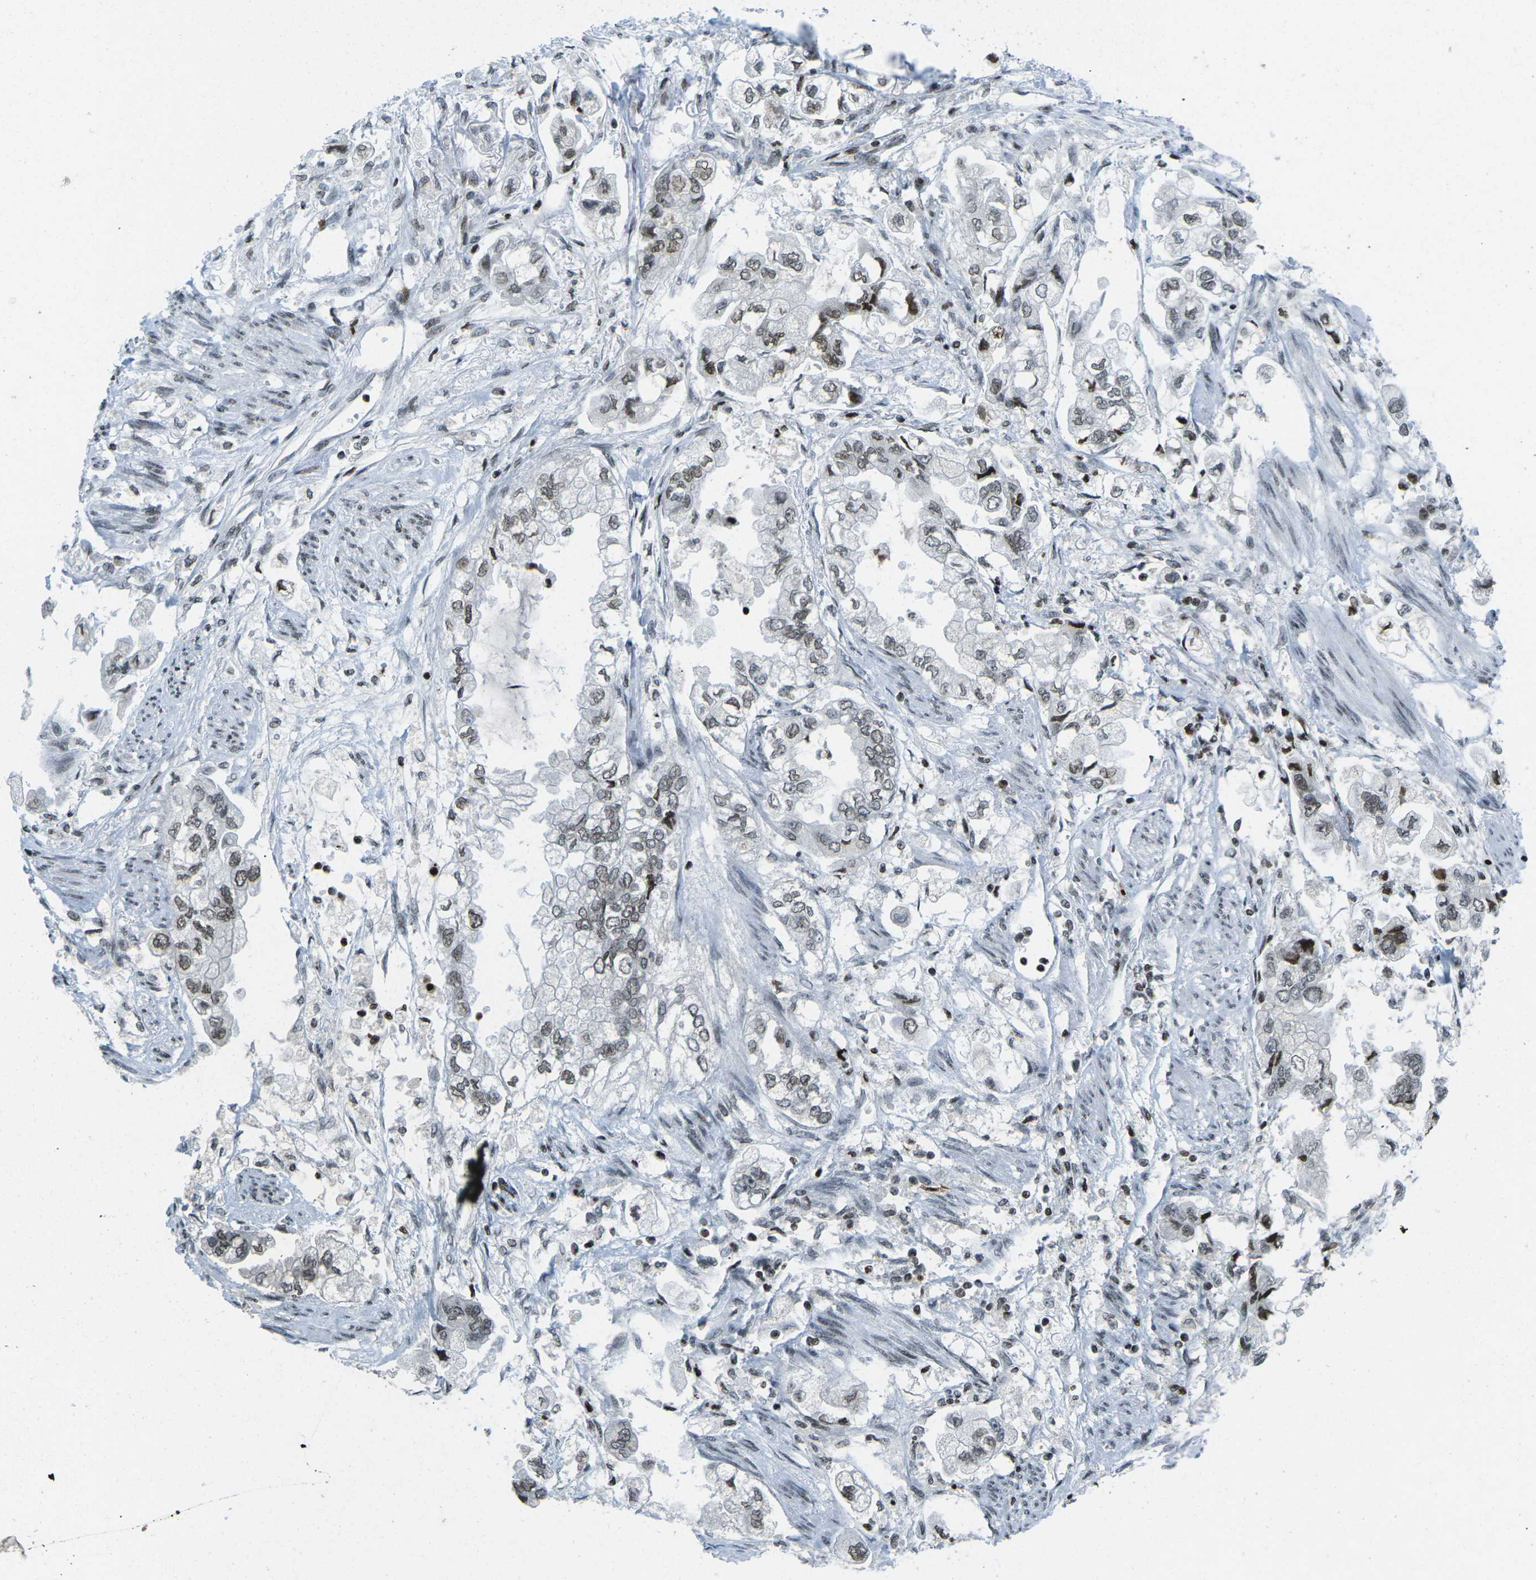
{"staining": {"intensity": "weak", "quantity": "25%-75%", "location": "nuclear"}, "tissue": "stomach cancer", "cell_type": "Tumor cells", "image_type": "cancer", "snomed": [{"axis": "morphology", "description": "Normal tissue, NOS"}, {"axis": "morphology", "description": "Adenocarcinoma, NOS"}, {"axis": "topography", "description": "Stomach"}], "caption": "Human stomach adenocarcinoma stained with a brown dye reveals weak nuclear positive positivity in about 25%-75% of tumor cells.", "gene": "EME1", "patient": {"sex": "male", "age": 62}}